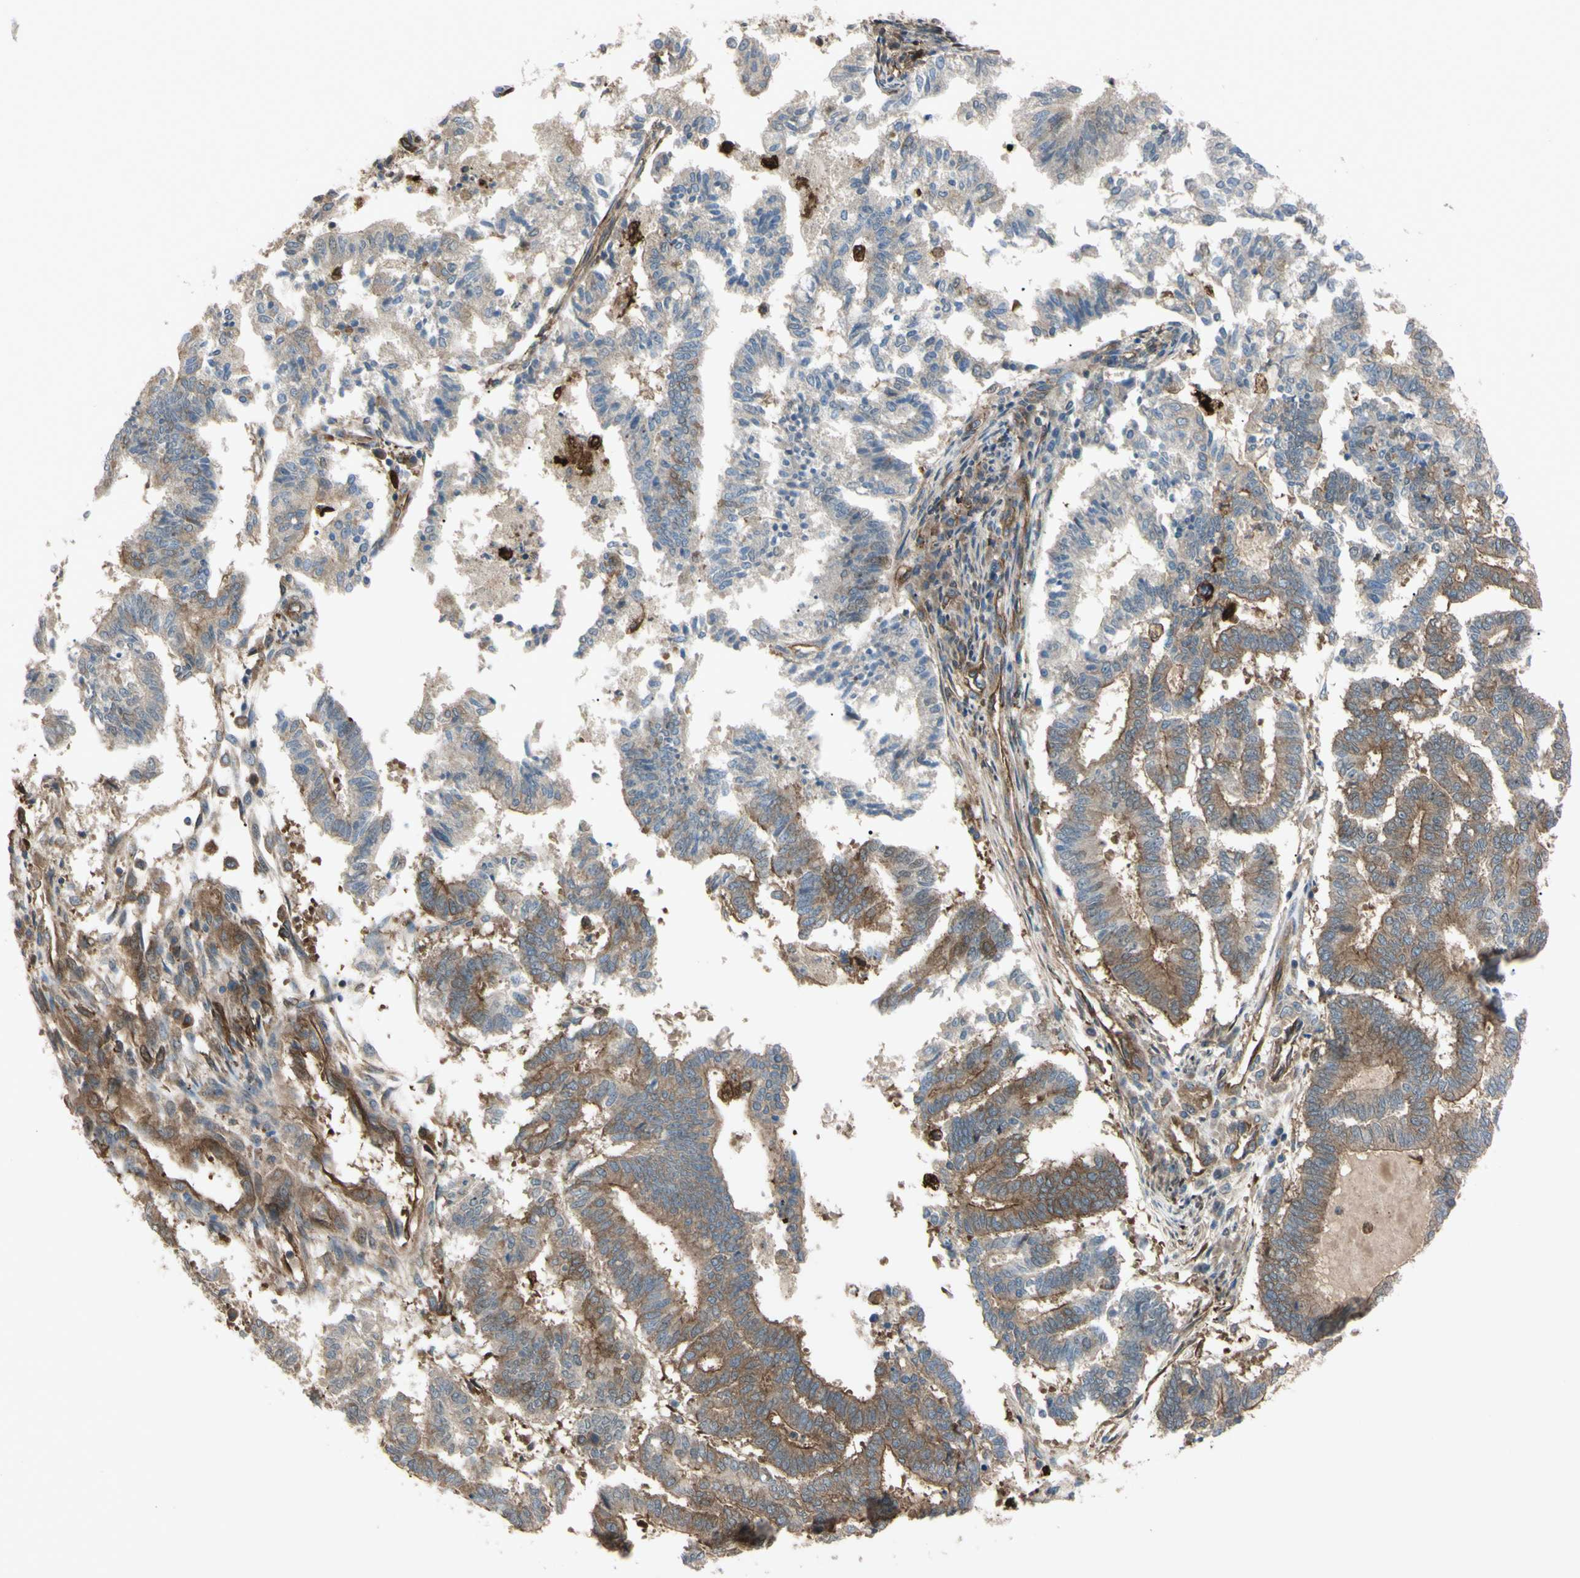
{"staining": {"intensity": "moderate", "quantity": ">75%", "location": "cytoplasmic/membranous"}, "tissue": "endometrial cancer", "cell_type": "Tumor cells", "image_type": "cancer", "snomed": [{"axis": "morphology", "description": "Necrosis, NOS"}, {"axis": "morphology", "description": "Adenocarcinoma, NOS"}, {"axis": "topography", "description": "Endometrium"}], "caption": "Immunohistochemical staining of human endometrial adenocarcinoma reveals medium levels of moderate cytoplasmic/membranous protein expression in approximately >75% of tumor cells. (brown staining indicates protein expression, while blue staining denotes nuclei).", "gene": "PTPN12", "patient": {"sex": "female", "age": 79}}